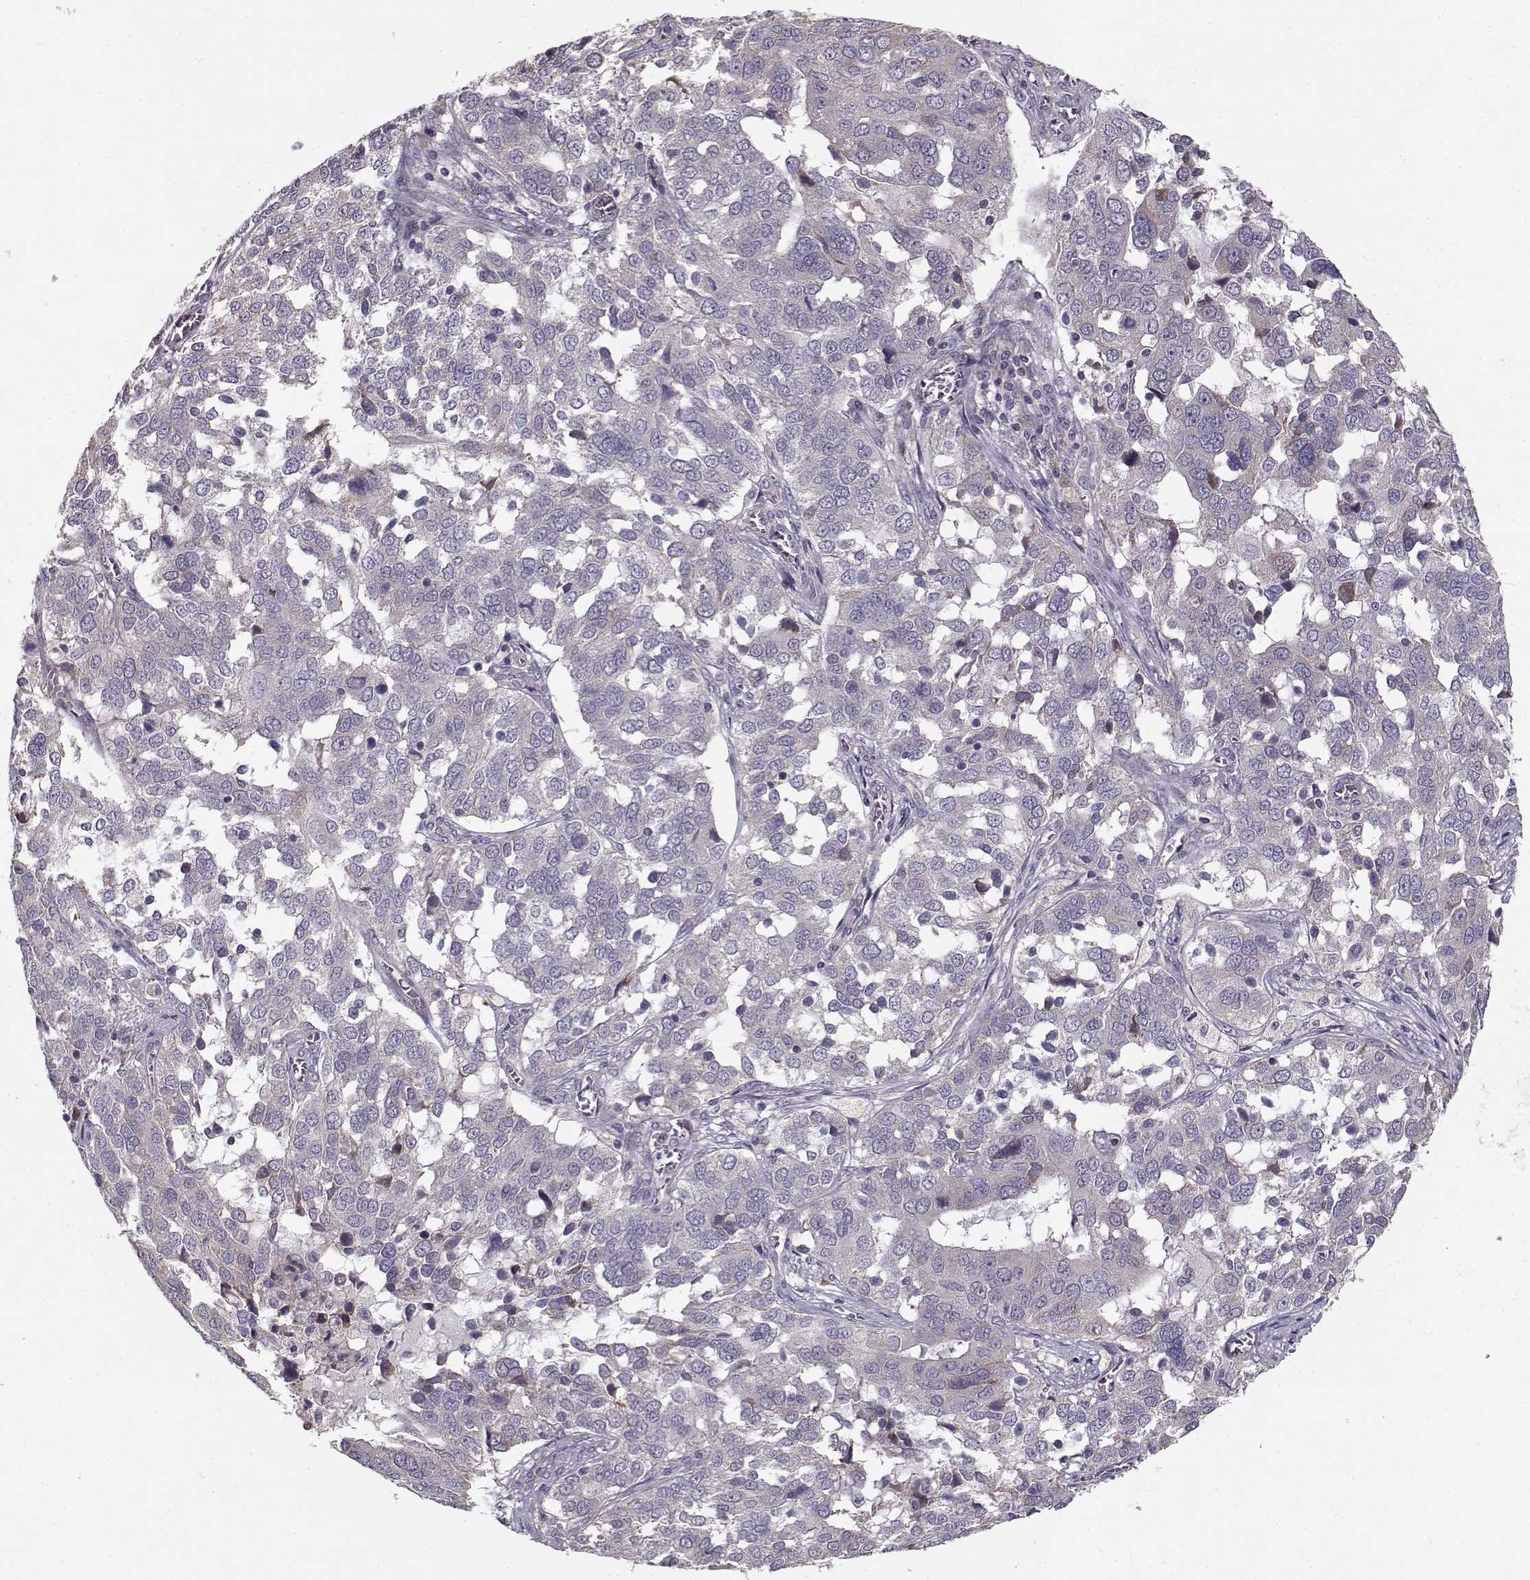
{"staining": {"intensity": "negative", "quantity": "none", "location": "none"}, "tissue": "ovarian cancer", "cell_type": "Tumor cells", "image_type": "cancer", "snomed": [{"axis": "morphology", "description": "Carcinoma, endometroid"}, {"axis": "topography", "description": "Soft tissue"}, {"axis": "topography", "description": "Ovary"}], "caption": "This is an immunohistochemistry (IHC) micrograph of human ovarian endometroid carcinoma. There is no expression in tumor cells.", "gene": "ENTPD8", "patient": {"sex": "female", "age": 52}}